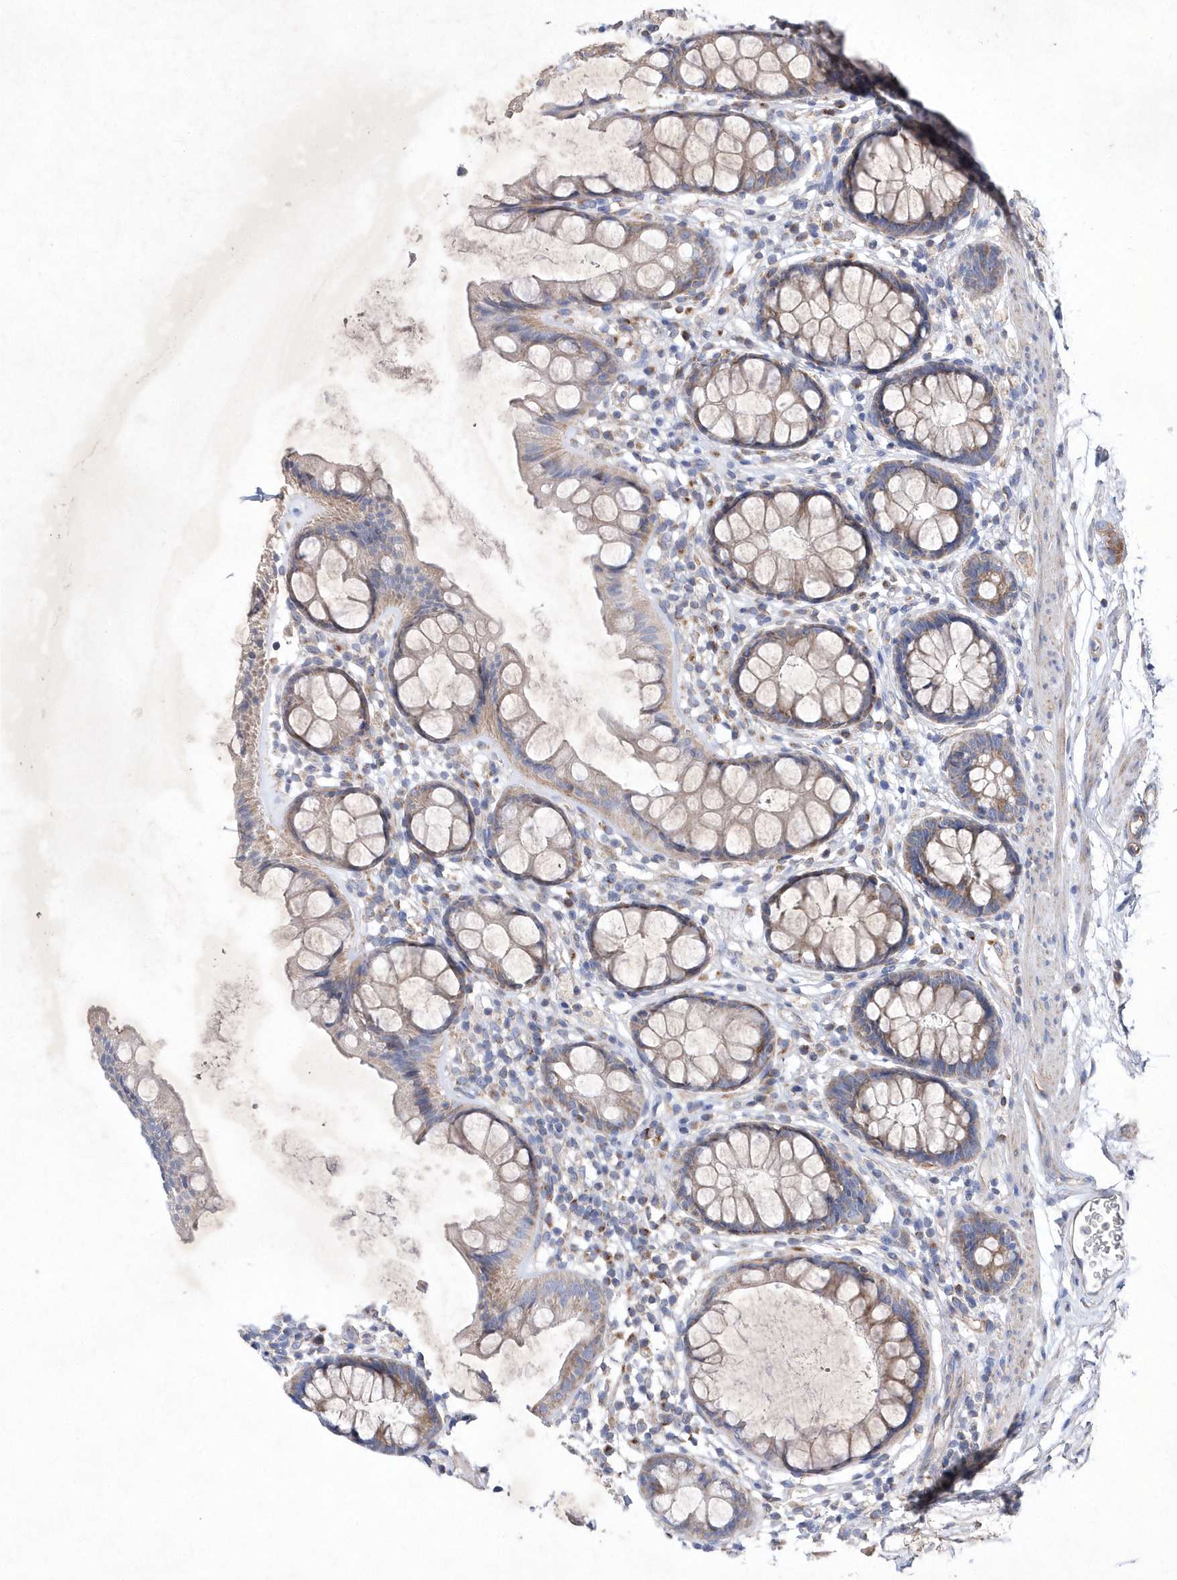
{"staining": {"intensity": "moderate", "quantity": "25%-75%", "location": "cytoplasmic/membranous"}, "tissue": "rectum", "cell_type": "Glandular cells", "image_type": "normal", "snomed": [{"axis": "morphology", "description": "Normal tissue, NOS"}, {"axis": "topography", "description": "Rectum"}], "caption": "A brown stain labels moderate cytoplasmic/membranous positivity of a protein in glandular cells of unremarkable human rectum. (IHC, brightfield microscopy, high magnification).", "gene": "METTL8", "patient": {"sex": "female", "age": 65}}